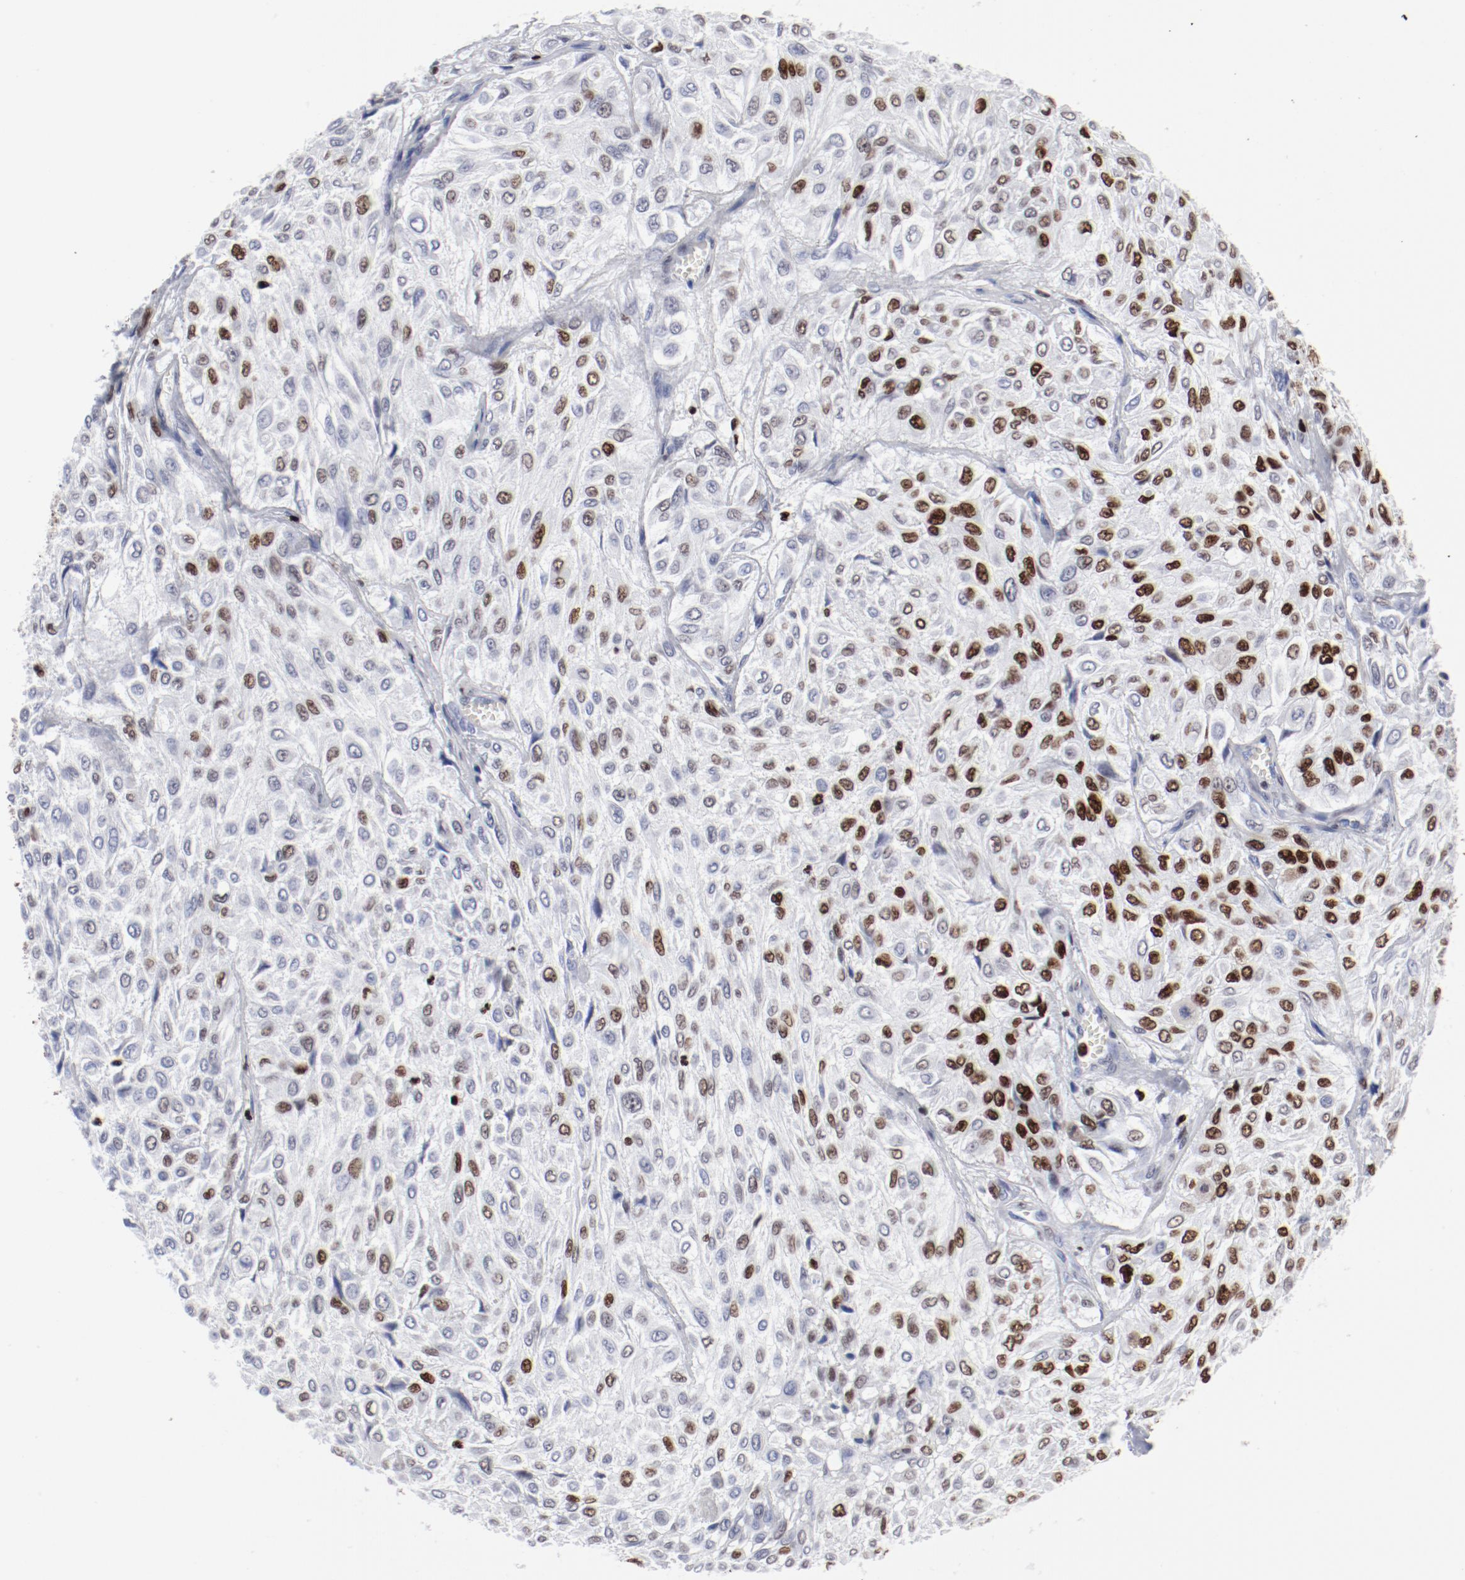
{"staining": {"intensity": "moderate", "quantity": "25%-75%", "location": "nuclear"}, "tissue": "urothelial cancer", "cell_type": "Tumor cells", "image_type": "cancer", "snomed": [{"axis": "morphology", "description": "Urothelial carcinoma, High grade"}, {"axis": "topography", "description": "Urinary bladder"}], "caption": "IHC histopathology image of human urothelial cancer stained for a protein (brown), which demonstrates medium levels of moderate nuclear staining in about 25%-75% of tumor cells.", "gene": "SMARCC2", "patient": {"sex": "male", "age": 57}}